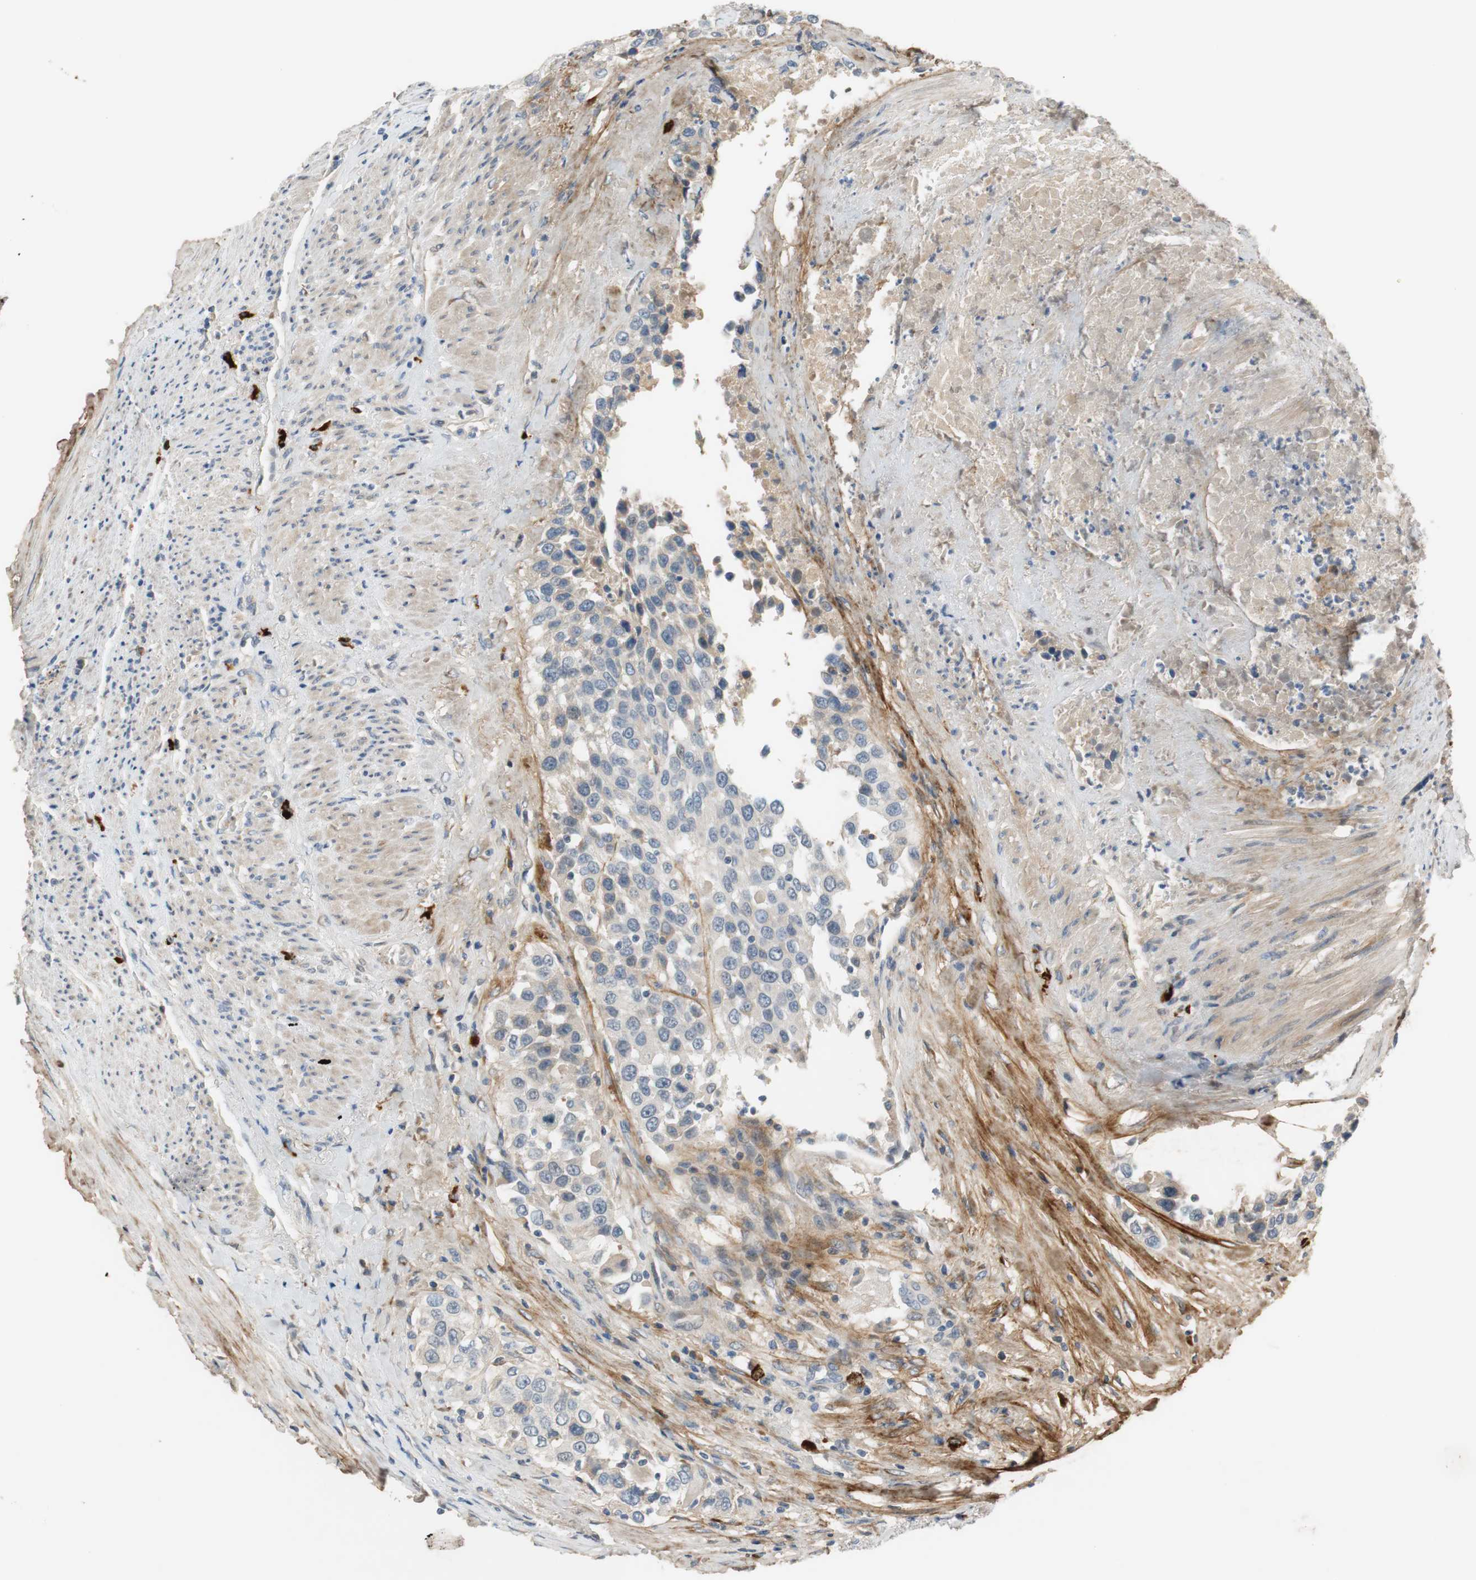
{"staining": {"intensity": "negative", "quantity": "none", "location": "none"}, "tissue": "urothelial cancer", "cell_type": "Tumor cells", "image_type": "cancer", "snomed": [{"axis": "morphology", "description": "Urothelial carcinoma, High grade"}, {"axis": "topography", "description": "Urinary bladder"}], "caption": "An image of human urothelial carcinoma (high-grade) is negative for staining in tumor cells. (Brightfield microscopy of DAB (3,3'-diaminobenzidine) IHC at high magnification).", "gene": "COL12A1", "patient": {"sex": "female", "age": 80}}